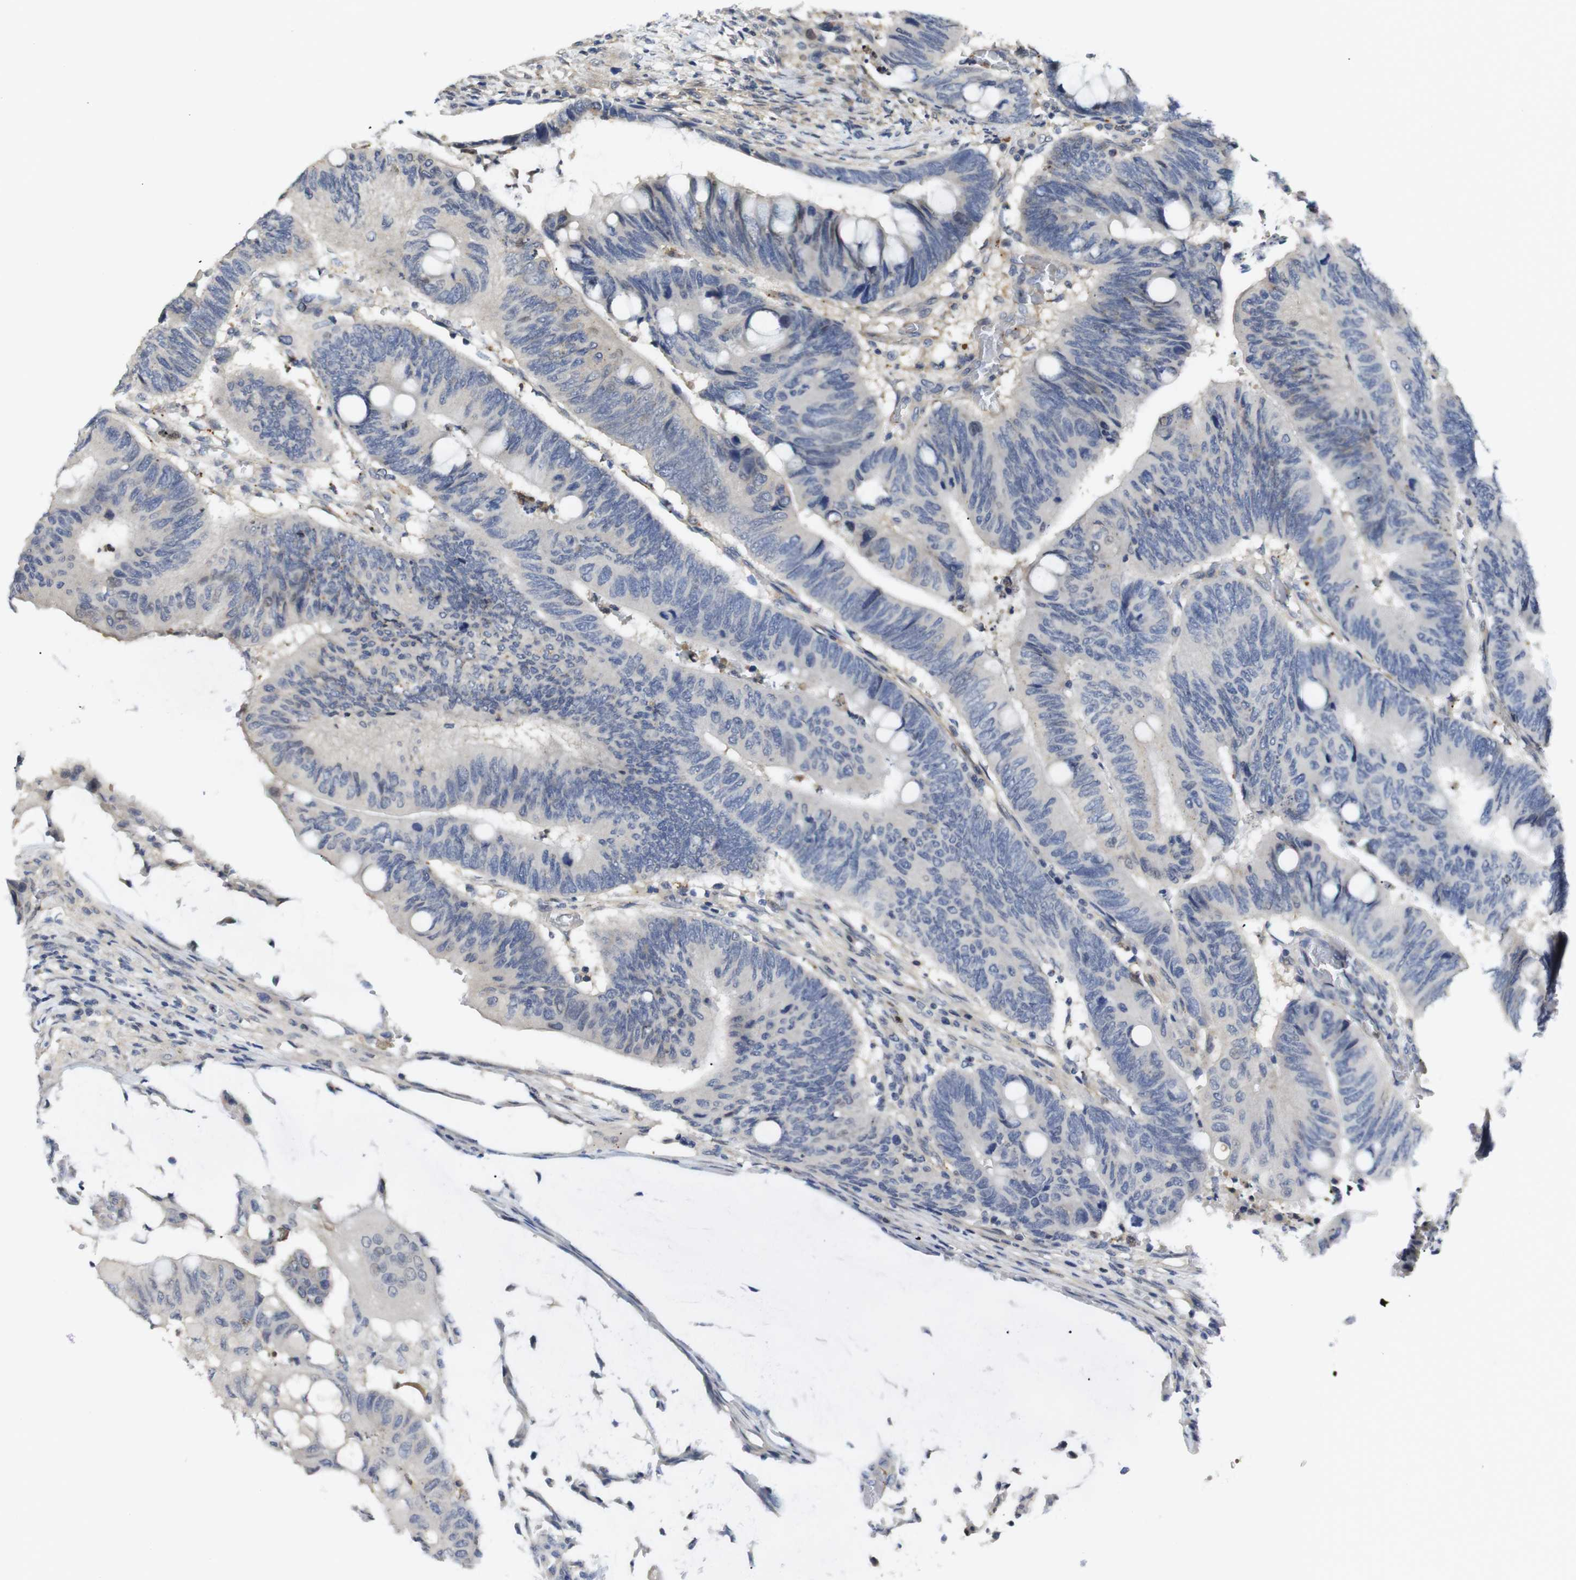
{"staining": {"intensity": "negative", "quantity": "none", "location": "none"}, "tissue": "colorectal cancer", "cell_type": "Tumor cells", "image_type": "cancer", "snomed": [{"axis": "morphology", "description": "Normal tissue, NOS"}, {"axis": "morphology", "description": "Adenocarcinoma, NOS"}, {"axis": "topography", "description": "Rectum"}, {"axis": "topography", "description": "Peripheral nerve tissue"}], "caption": "Protein analysis of colorectal cancer displays no significant staining in tumor cells.", "gene": "FNTA", "patient": {"sex": "male", "age": 92}}